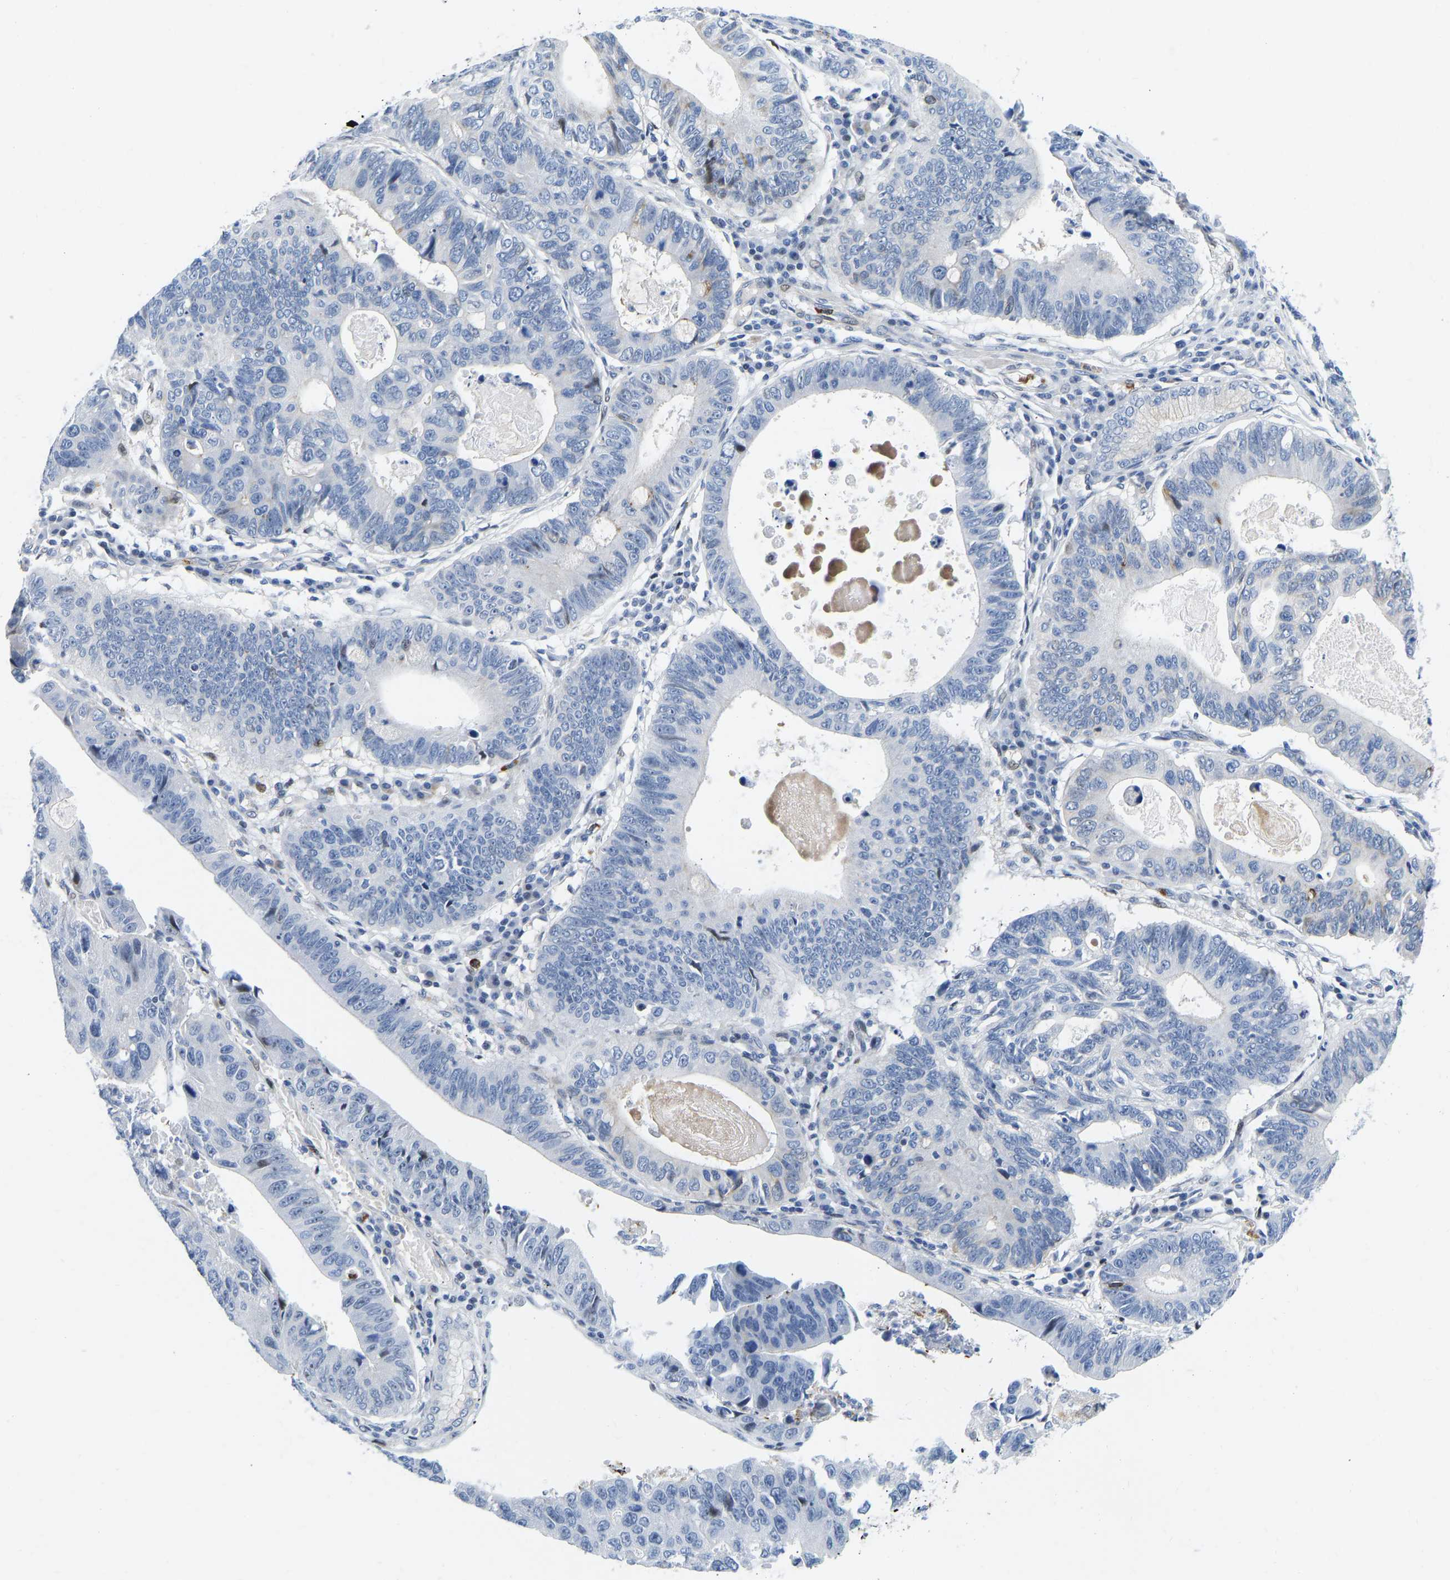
{"staining": {"intensity": "negative", "quantity": "none", "location": "none"}, "tissue": "stomach cancer", "cell_type": "Tumor cells", "image_type": "cancer", "snomed": [{"axis": "morphology", "description": "Adenocarcinoma, NOS"}, {"axis": "topography", "description": "Stomach"}], "caption": "Immunohistochemistry photomicrograph of human stomach cancer (adenocarcinoma) stained for a protein (brown), which demonstrates no expression in tumor cells. (DAB immunohistochemistry with hematoxylin counter stain).", "gene": "HDAC5", "patient": {"sex": "male", "age": 59}}